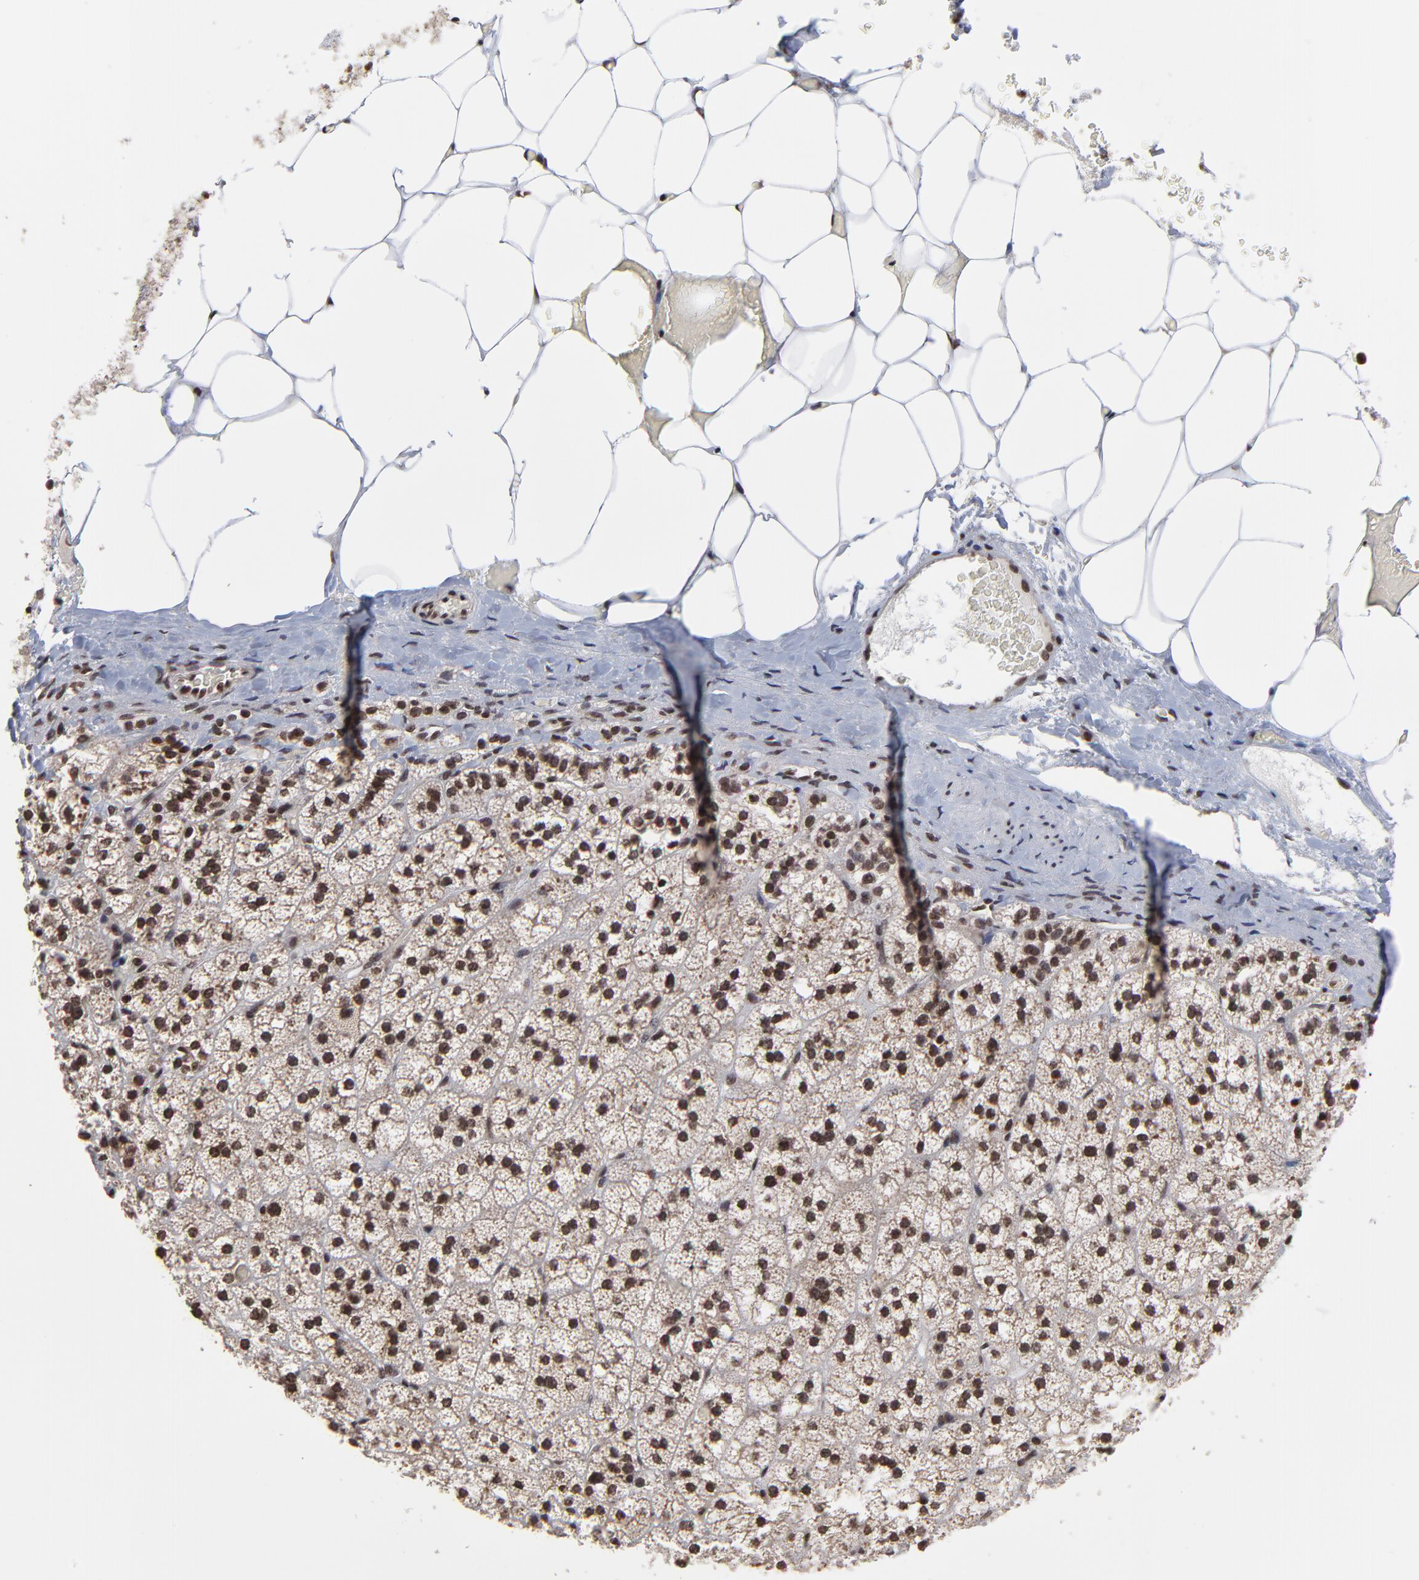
{"staining": {"intensity": "strong", "quantity": ">75%", "location": "nuclear"}, "tissue": "adrenal gland", "cell_type": "Glandular cells", "image_type": "normal", "snomed": [{"axis": "morphology", "description": "Normal tissue, NOS"}, {"axis": "topography", "description": "Adrenal gland"}], "caption": "Immunohistochemistry staining of unremarkable adrenal gland, which displays high levels of strong nuclear positivity in about >75% of glandular cells indicating strong nuclear protein positivity. The staining was performed using DAB (brown) for protein detection and nuclei were counterstained in hematoxylin (blue).", "gene": "ZNF777", "patient": {"sex": "male", "age": 35}}